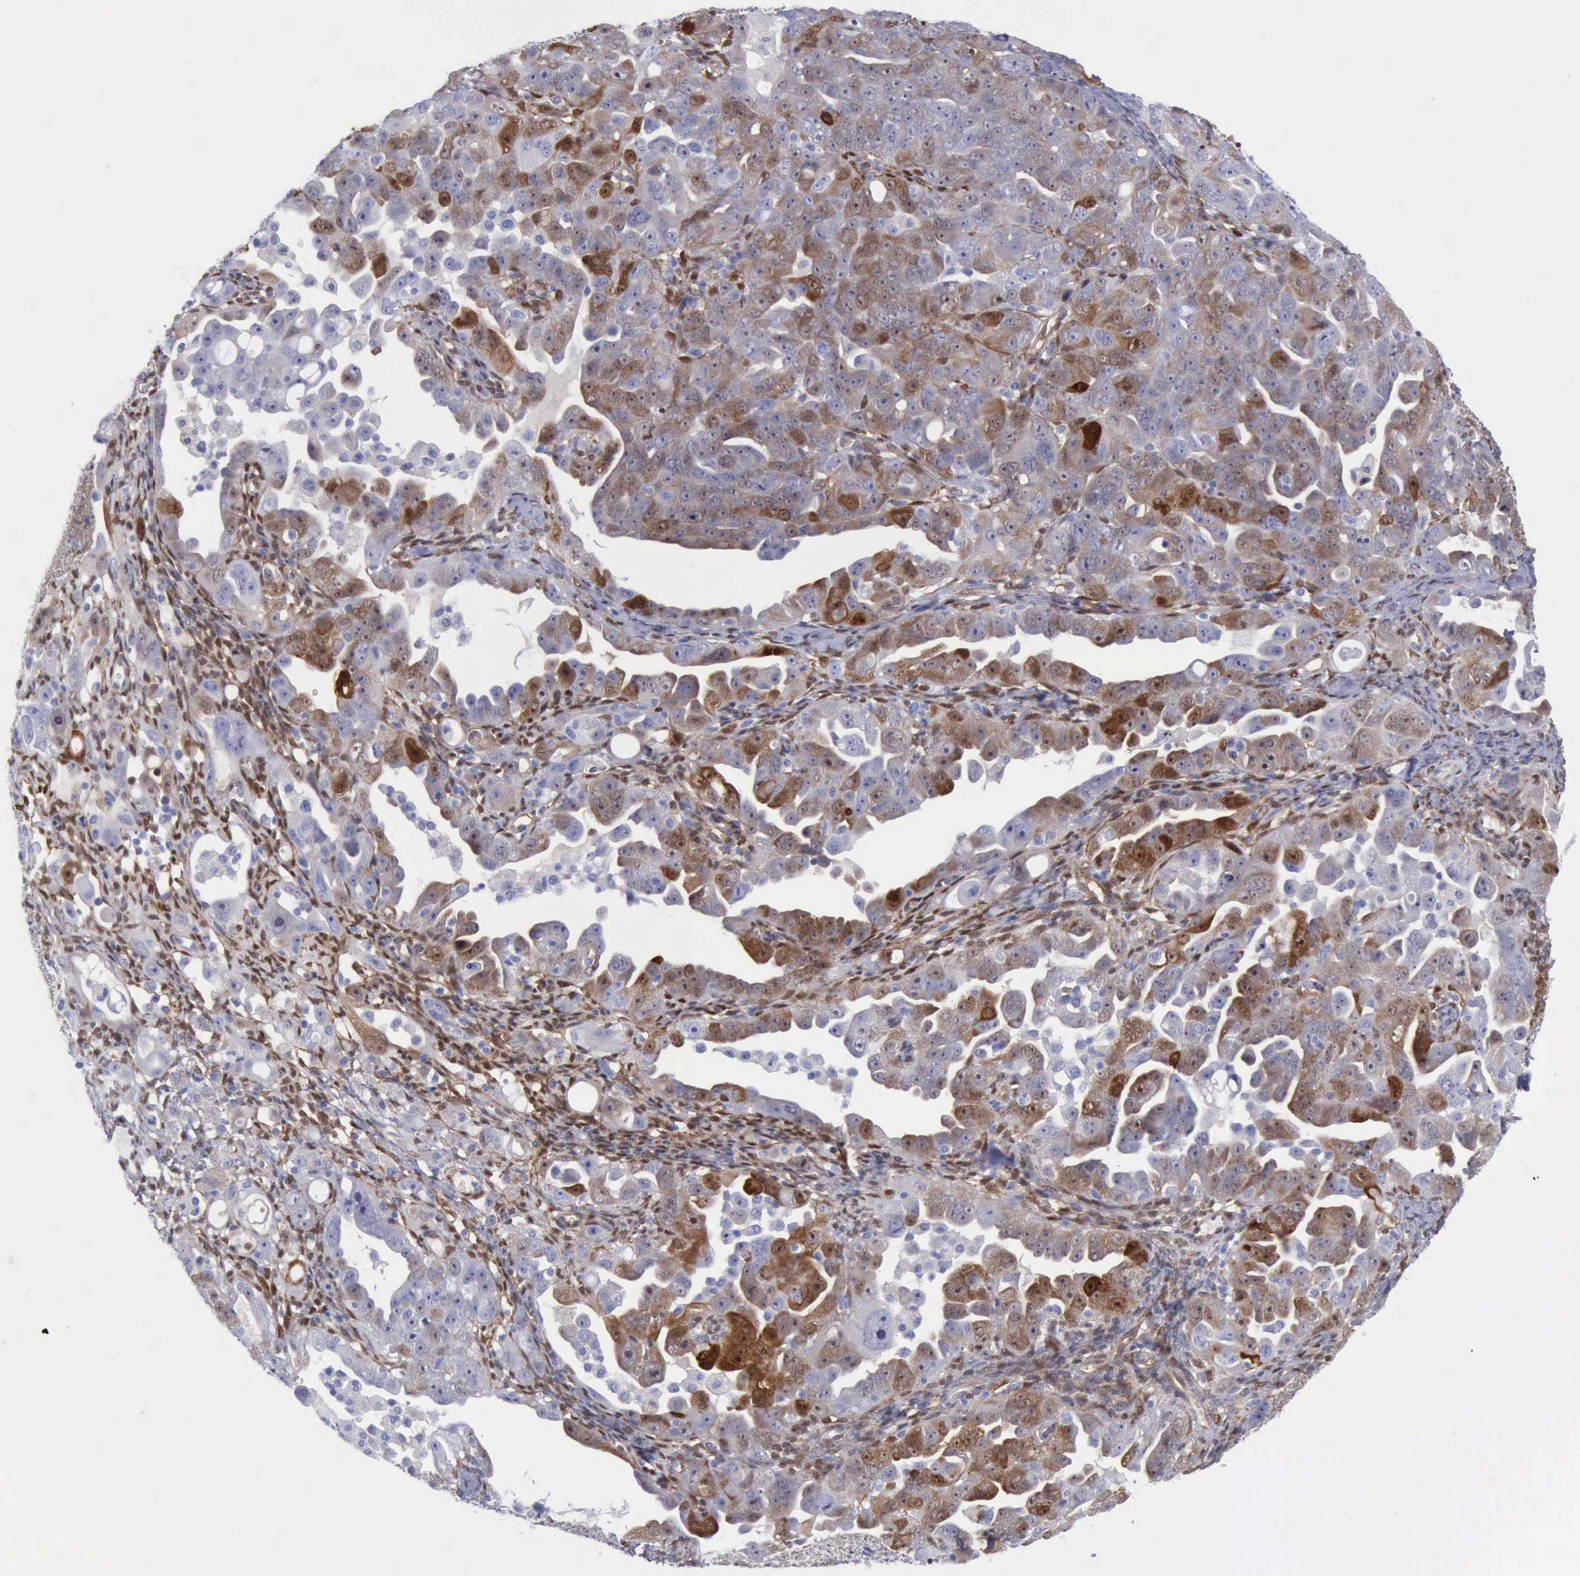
{"staining": {"intensity": "negative", "quantity": "none", "location": "none"}, "tissue": "ovarian cancer", "cell_type": "Tumor cells", "image_type": "cancer", "snomed": [{"axis": "morphology", "description": "Cystadenocarcinoma, serous, NOS"}, {"axis": "topography", "description": "Ovary"}], "caption": "Tumor cells show no significant protein staining in ovarian cancer (serous cystadenocarcinoma).", "gene": "FHL1", "patient": {"sex": "female", "age": 66}}